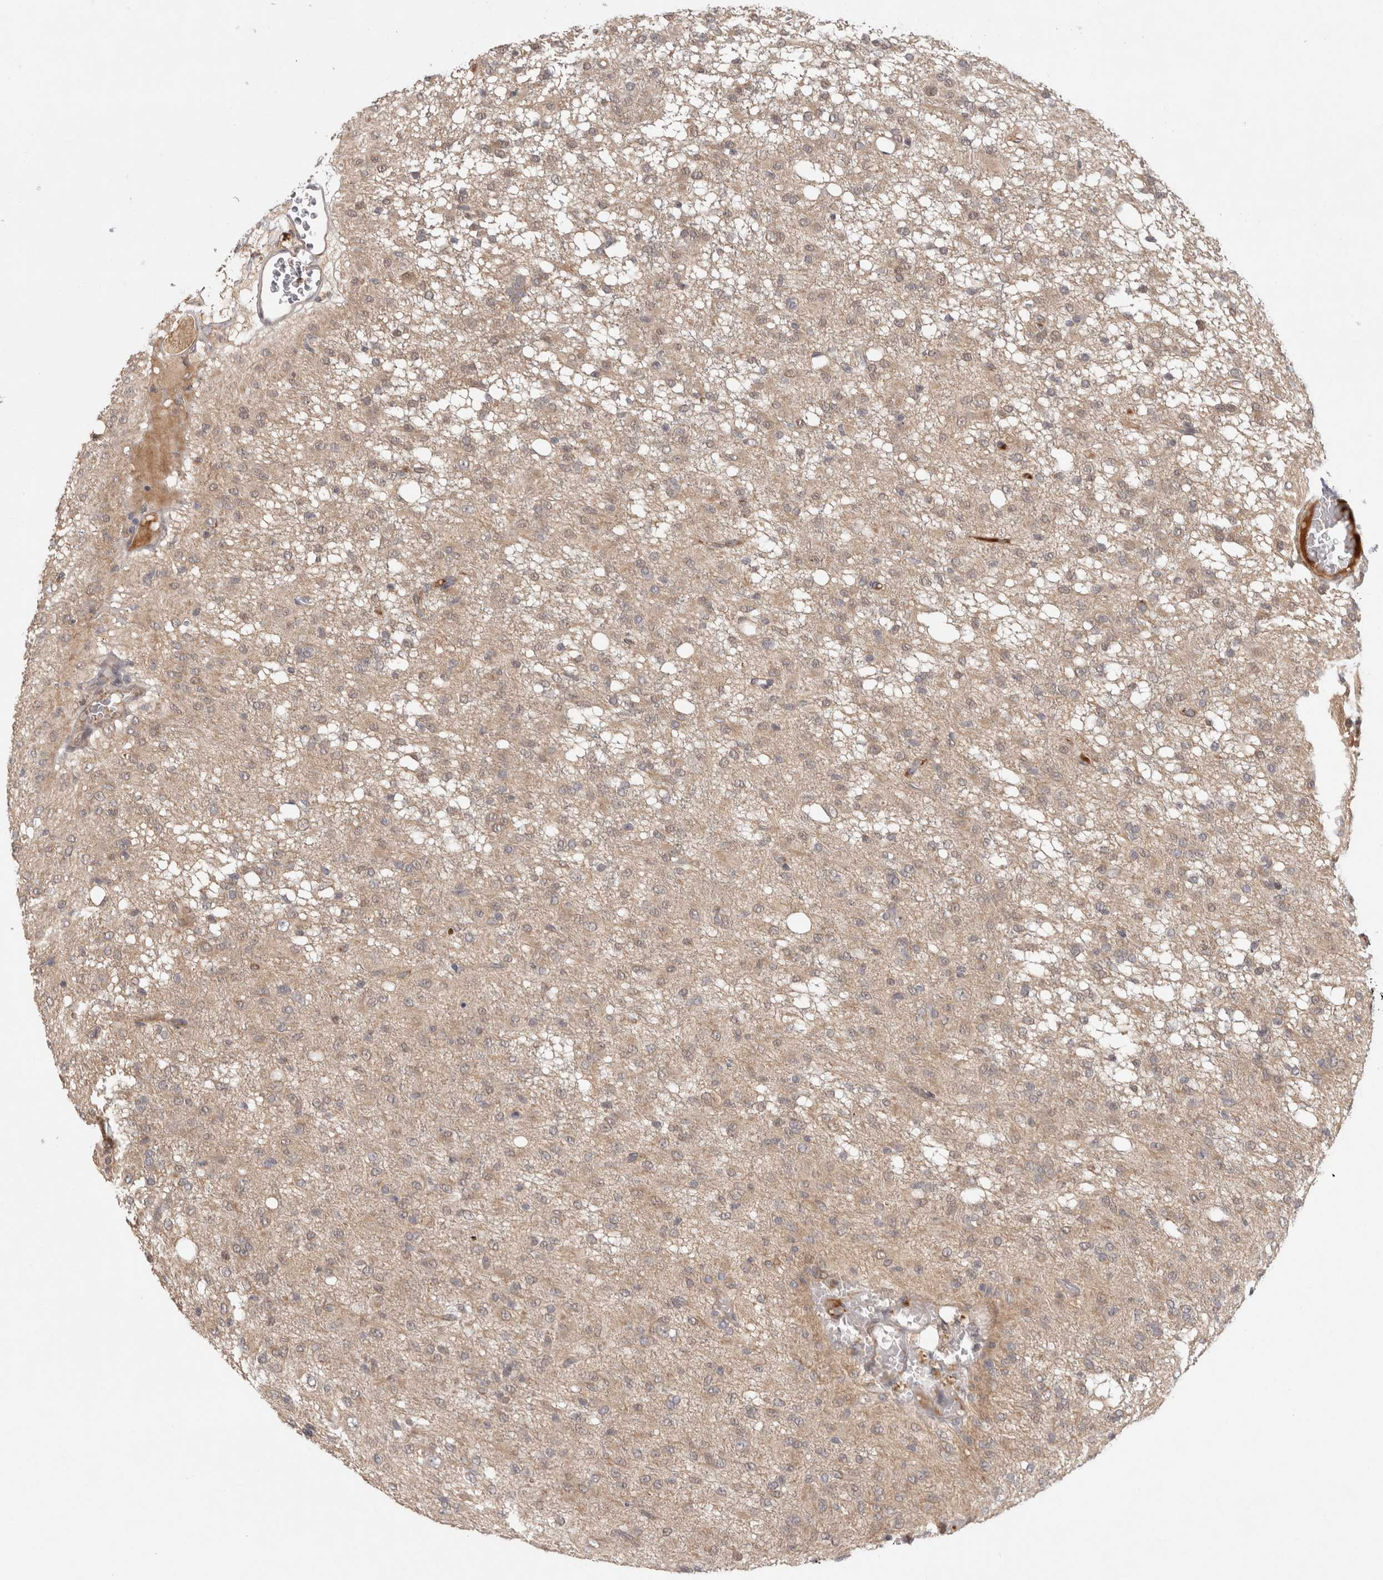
{"staining": {"intensity": "weak", "quantity": "<25%", "location": "cytoplasmic/membranous,nuclear"}, "tissue": "glioma", "cell_type": "Tumor cells", "image_type": "cancer", "snomed": [{"axis": "morphology", "description": "Glioma, malignant, High grade"}, {"axis": "topography", "description": "Brain"}], "caption": "Immunohistochemistry (IHC) of malignant glioma (high-grade) demonstrates no expression in tumor cells.", "gene": "ZNF318", "patient": {"sex": "female", "age": 59}}